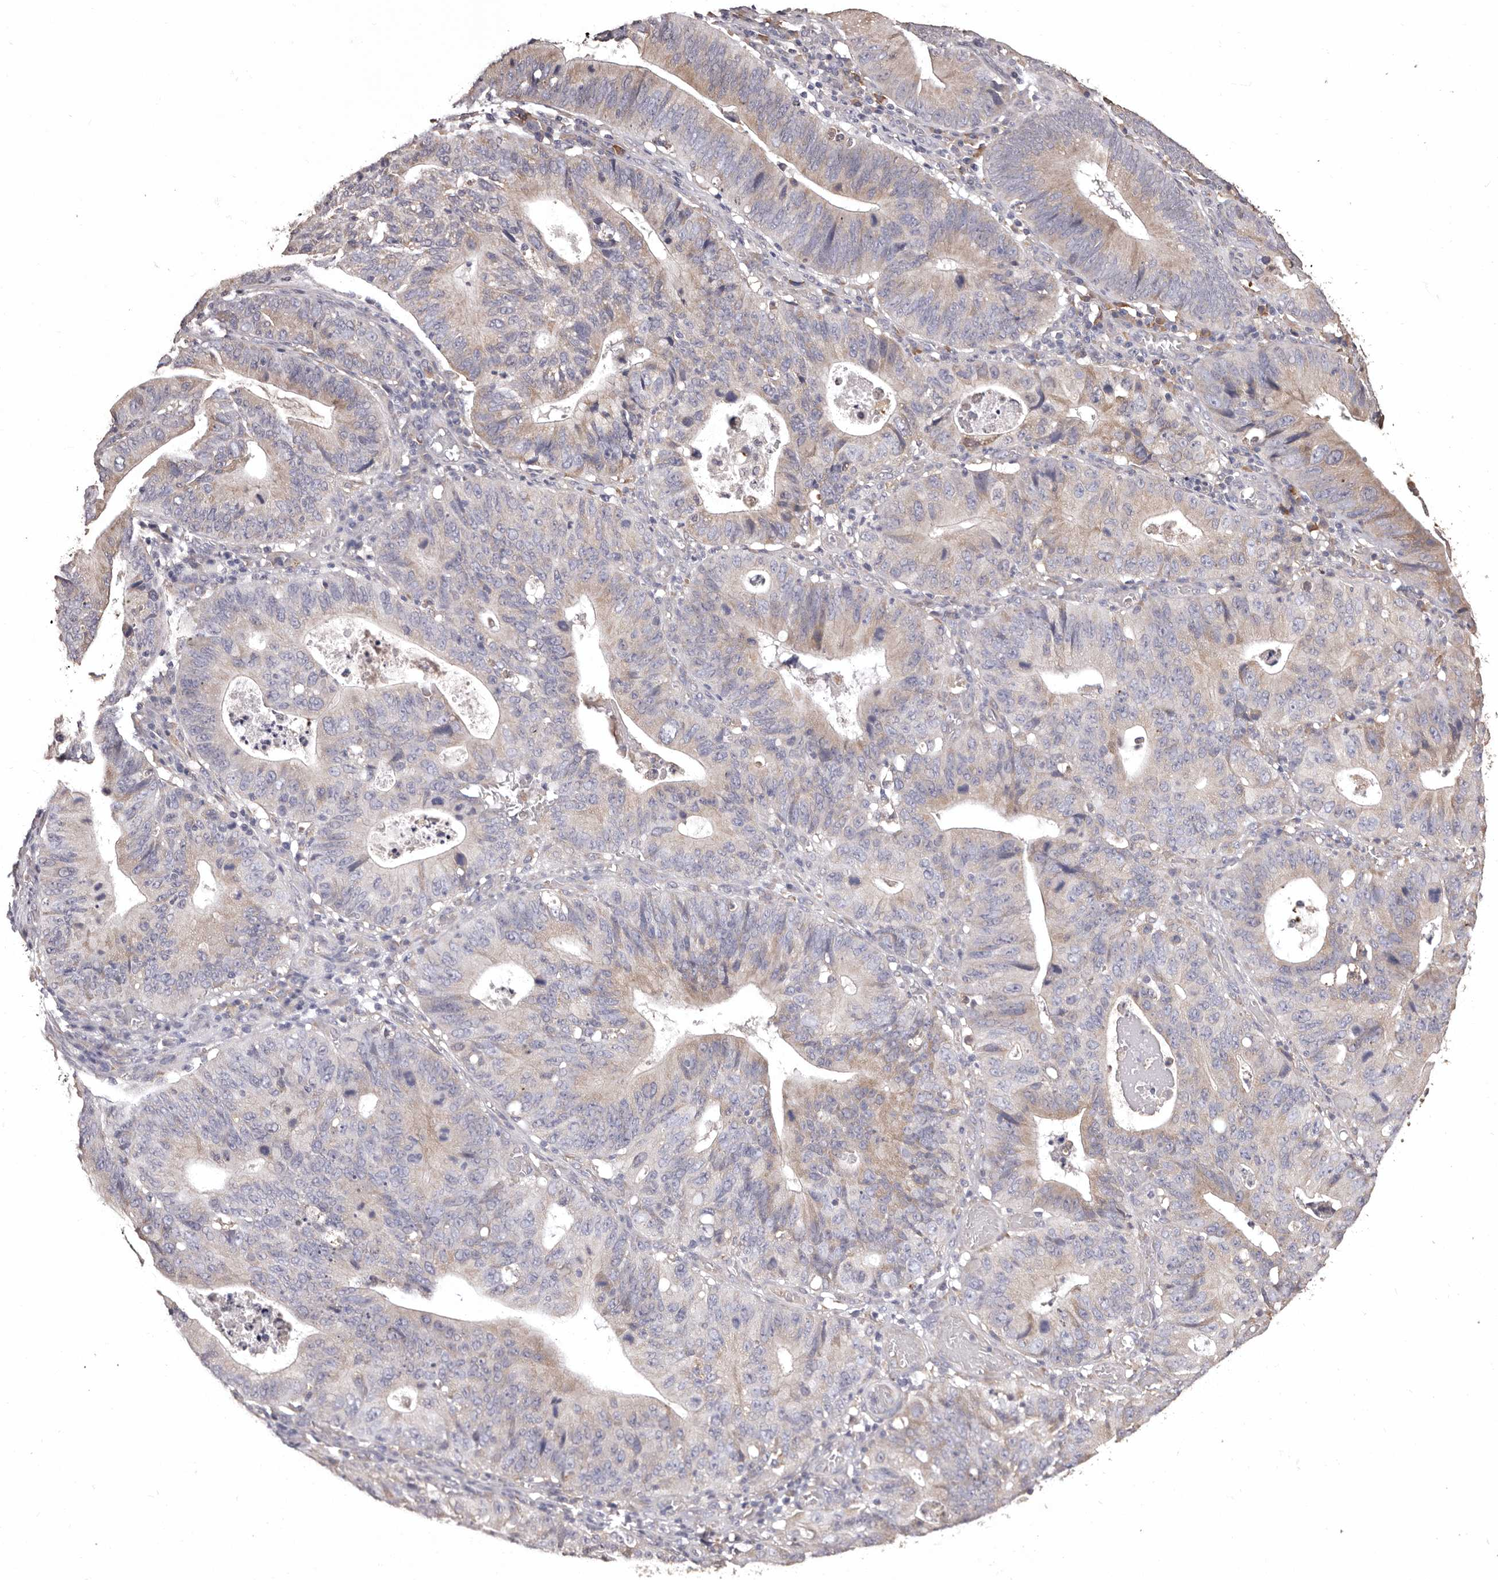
{"staining": {"intensity": "weak", "quantity": "25%-75%", "location": "cytoplasmic/membranous"}, "tissue": "stomach cancer", "cell_type": "Tumor cells", "image_type": "cancer", "snomed": [{"axis": "morphology", "description": "Adenocarcinoma, NOS"}, {"axis": "topography", "description": "Stomach"}], "caption": "Immunohistochemistry (DAB) staining of adenocarcinoma (stomach) exhibits weak cytoplasmic/membranous protein positivity in about 25%-75% of tumor cells. The staining is performed using DAB brown chromogen to label protein expression. The nuclei are counter-stained blue using hematoxylin.", "gene": "ETNK1", "patient": {"sex": "male", "age": 59}}